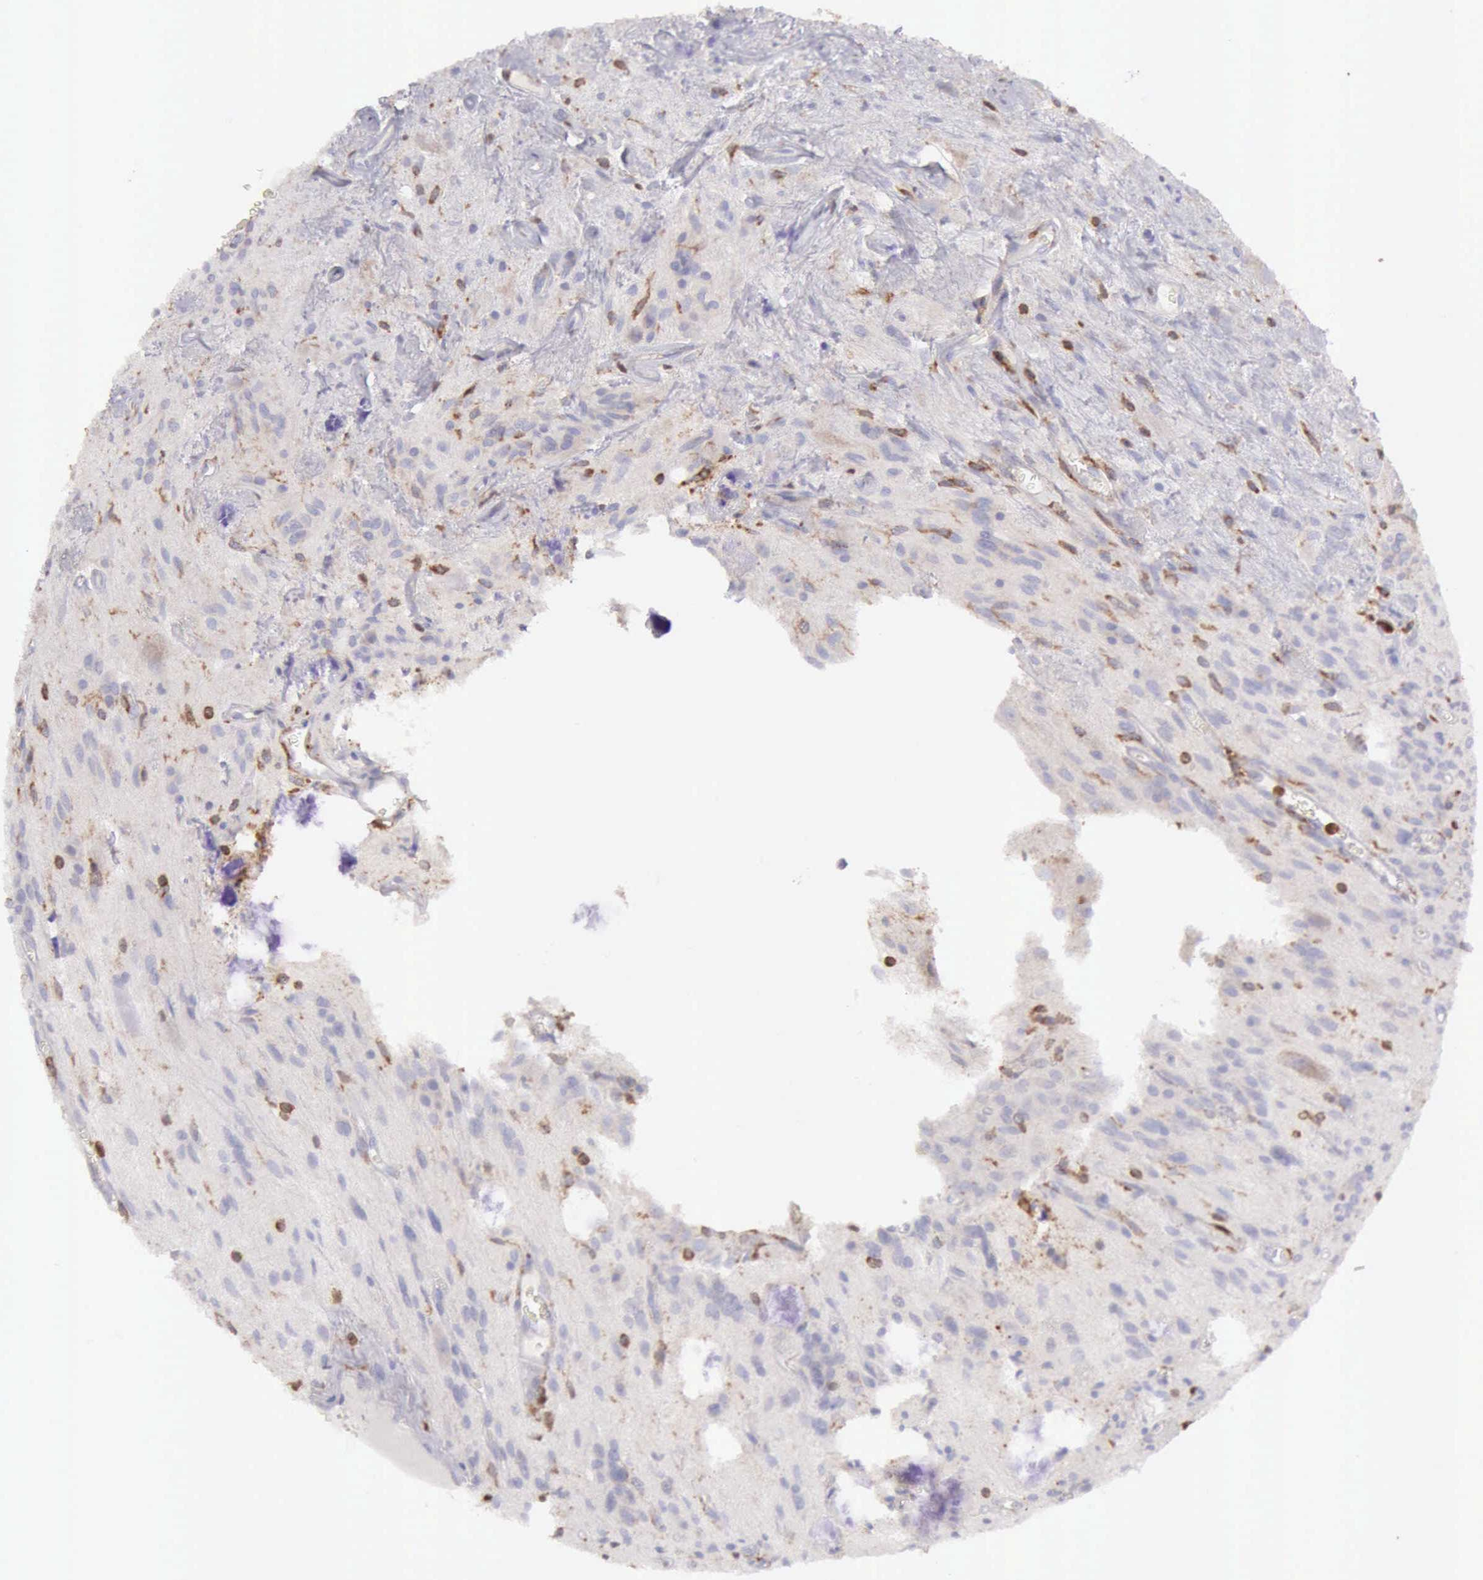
{"staining": {"intensity": "negative", "quantity": "none", "location": "none"}, "tissue": "glioma", "cell_type": "Tumor cells", "image_type": "cancer", "snomed": [{"axis": "morphology", "description": "Glioma, malignant, Low grade"}, {"axis": "topography", "description": "Brain"}], "caption": "Human glioma stained for a protein using immunohistochemistry shows no positivity in tumor cells.", "gene": "ARHGAP4", "patient": {"sex": "female", "age": 15}}